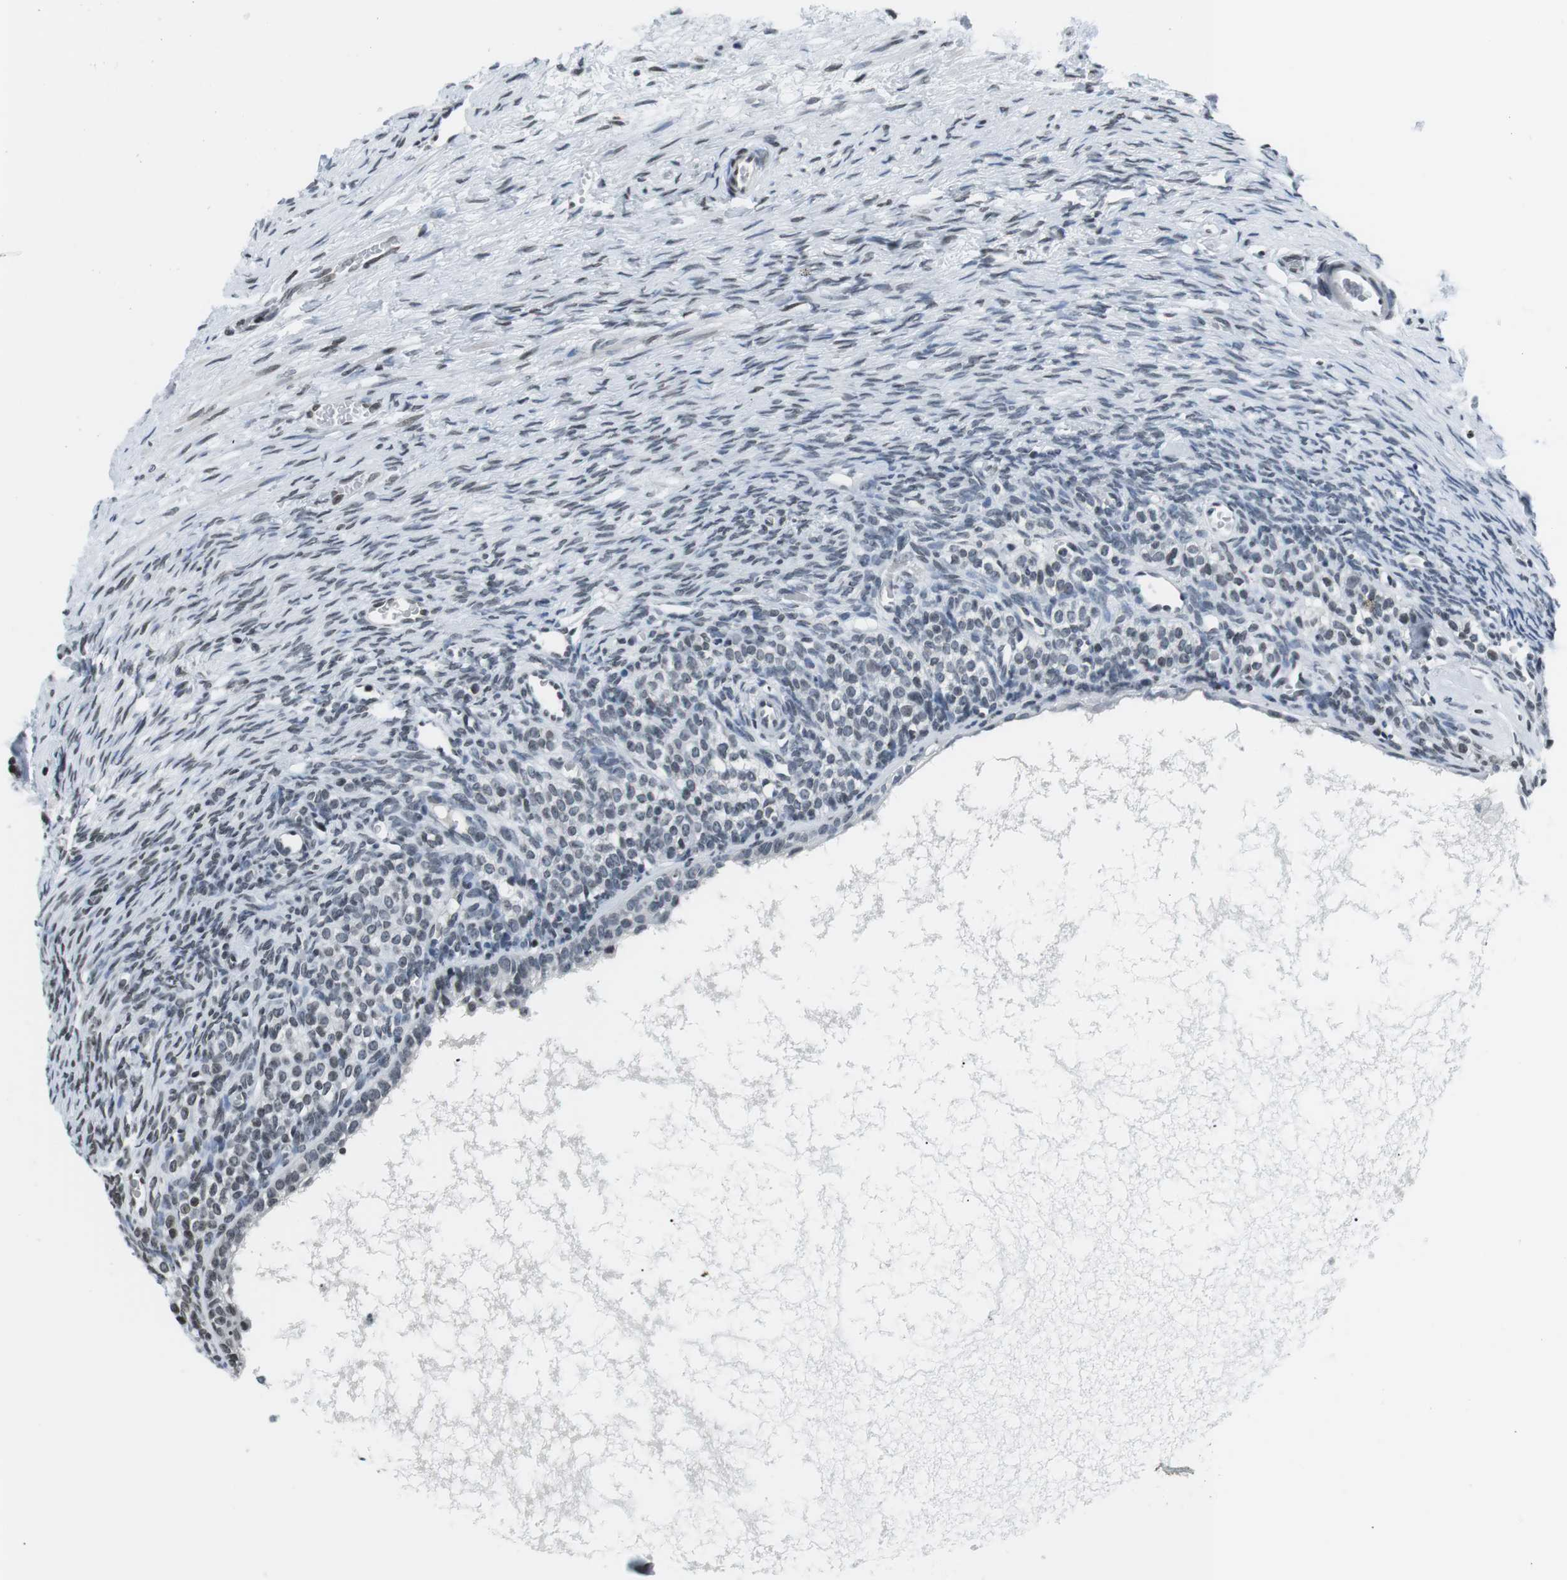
{"staining": {"intensity": "weak", "quantity": "<25%", "location": "nuclear"}, "tissue": "ovary", "cell_type": "Ovarian stroma cells", "image_type": "normal", "snomed": [{"axis": "morphology", "description": "Normal tissue, NOS"}, {"axis": "topography", "description": "Ovary"}], "caption": "A photomicrograph of ovary stained for a protein exhibits no brown staining in ovarian stroma cells. Nuclei are stained in blue.", "gene": "E2F2", "patient": {"sex": "female", "age": 27}}